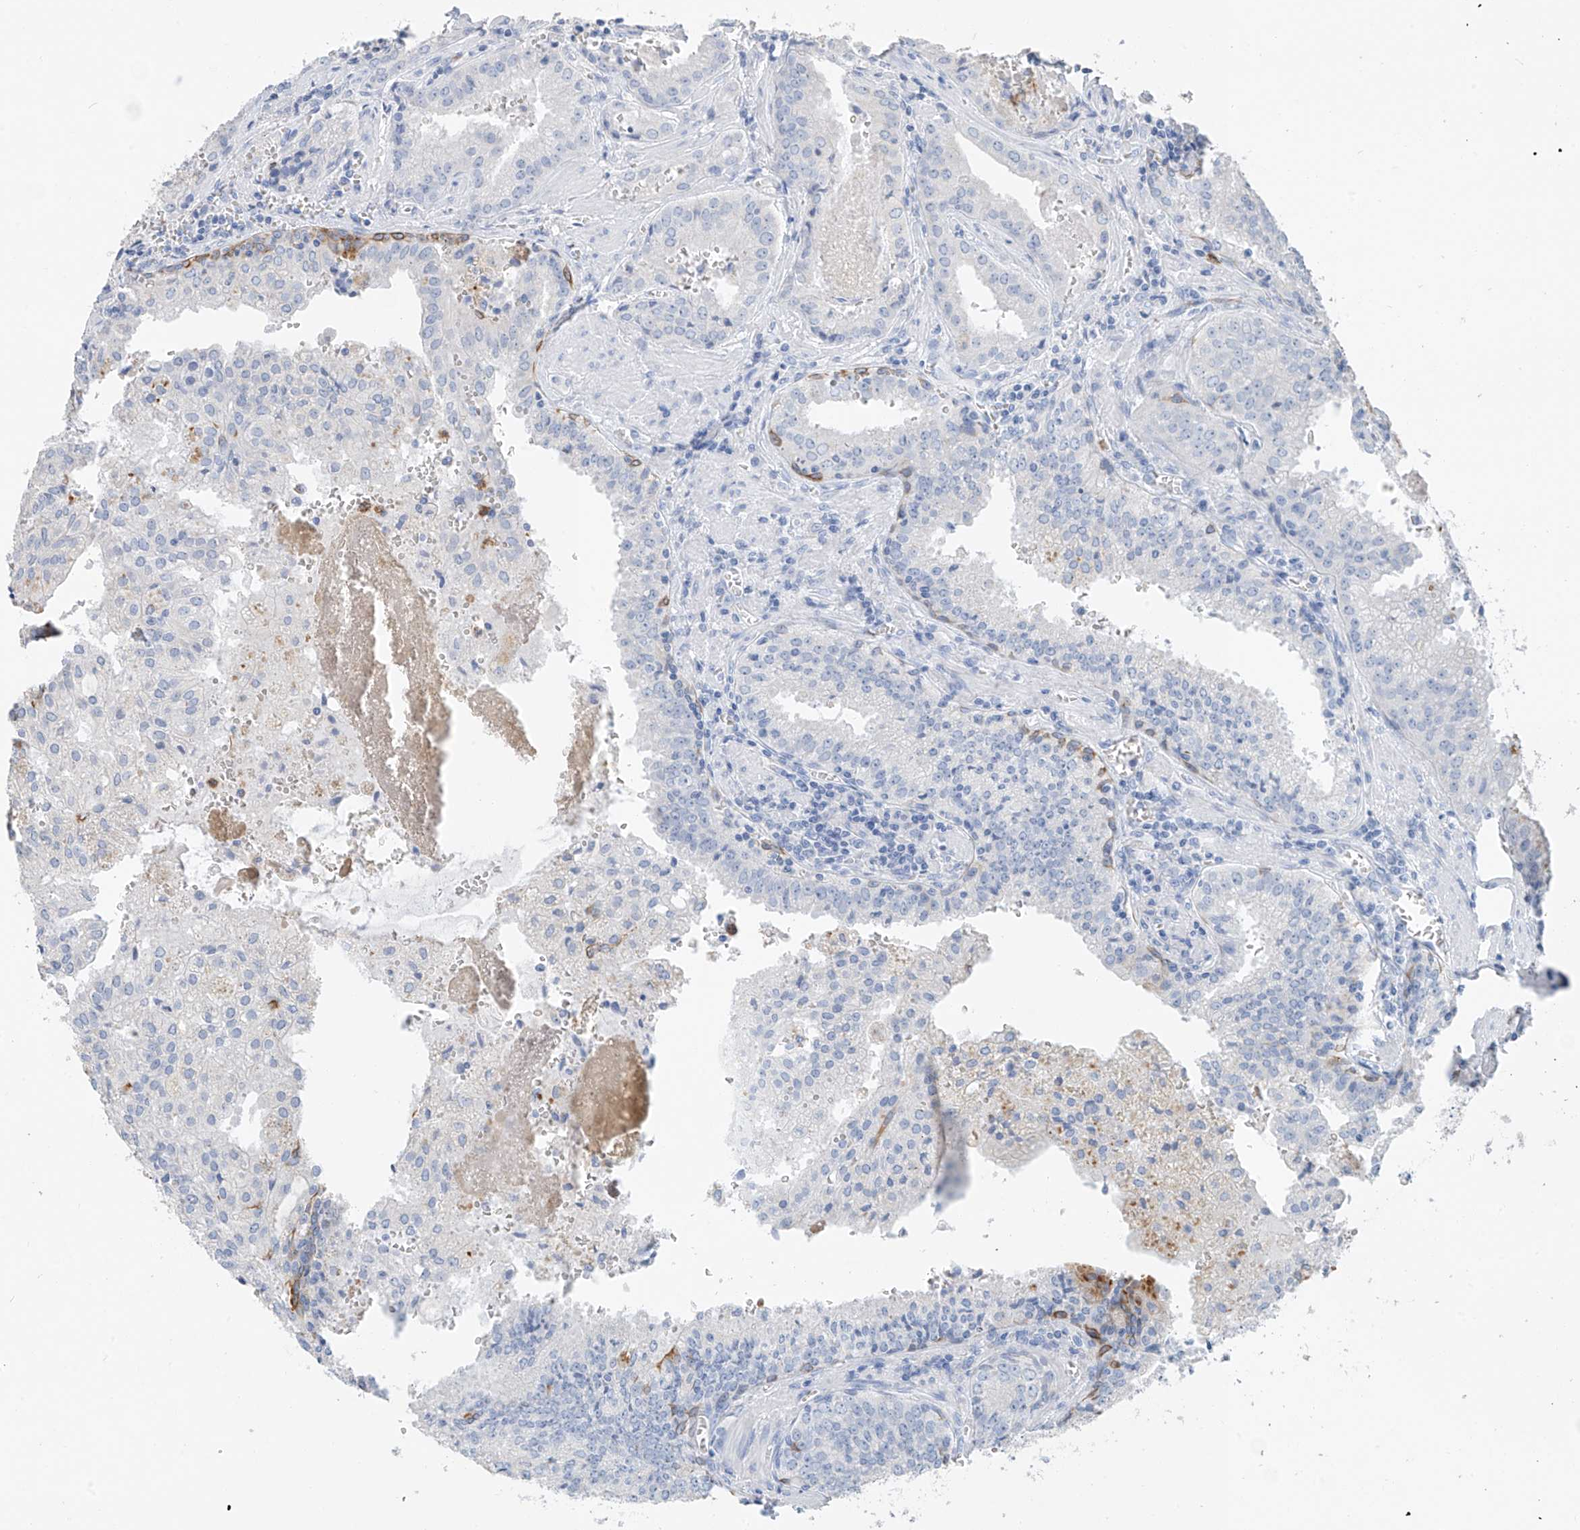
{"staining": {"intensity": "negative", "quantity": "none", "location": "none"}, "tissue": "prostate cancer", "cell_type": "Tumor cells", "image_type": "cancer", "snomed": [{"axis": "morphology", "description": "Adenocarcinoma, High grade"}, {"axis": "topography", "description": "Prostate"}], "caption": "This is an IHC micrograph of prostate cancer (adenocarcinoma (high-grade)). There is no positivity in tumor cells.", "gene": "PAFAH1B3", "patient": {"sex": "male", "age": 68}}